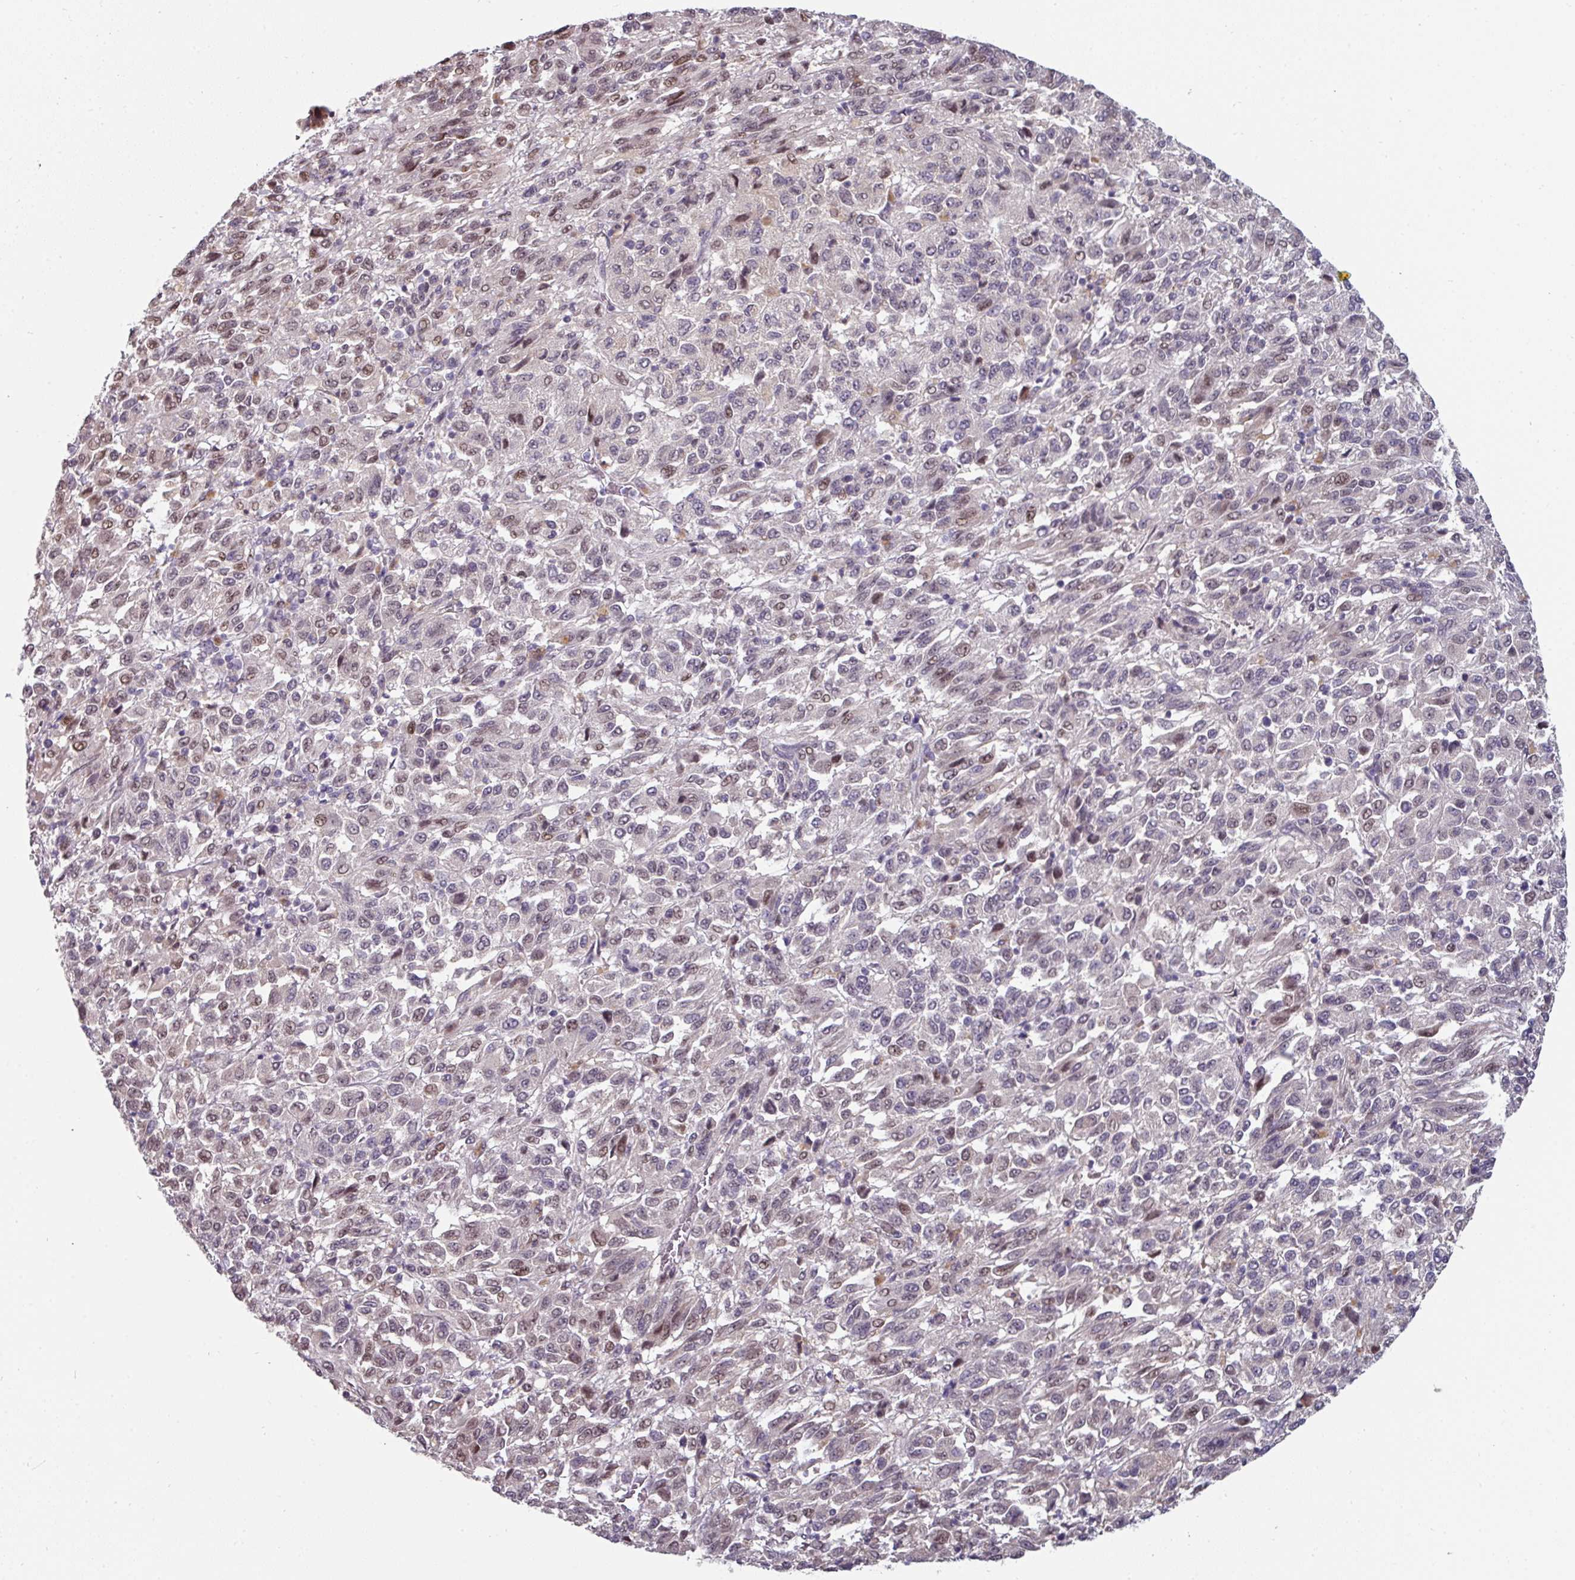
{"staining": {"intensity": "weak", "quantity": "25%-75%", "location": "nuclear"}, "tissue": "melanoma", "cell_type": "Tumor cells", "image_type": "cancer", "snomed": [{"axis": "morphology", "description": "Malignant melanoma, Metastatic site"}, {"axis": "topography", "description": "Lung"}], "caption": "This micrograph shows immunohistochemistry staining of human melanoma, with low weak nuclear positivity in approximately 25%-75% of tumor cells.", "gene": "SWSAP1", "patient": {"sex": "male", "age": 64}}